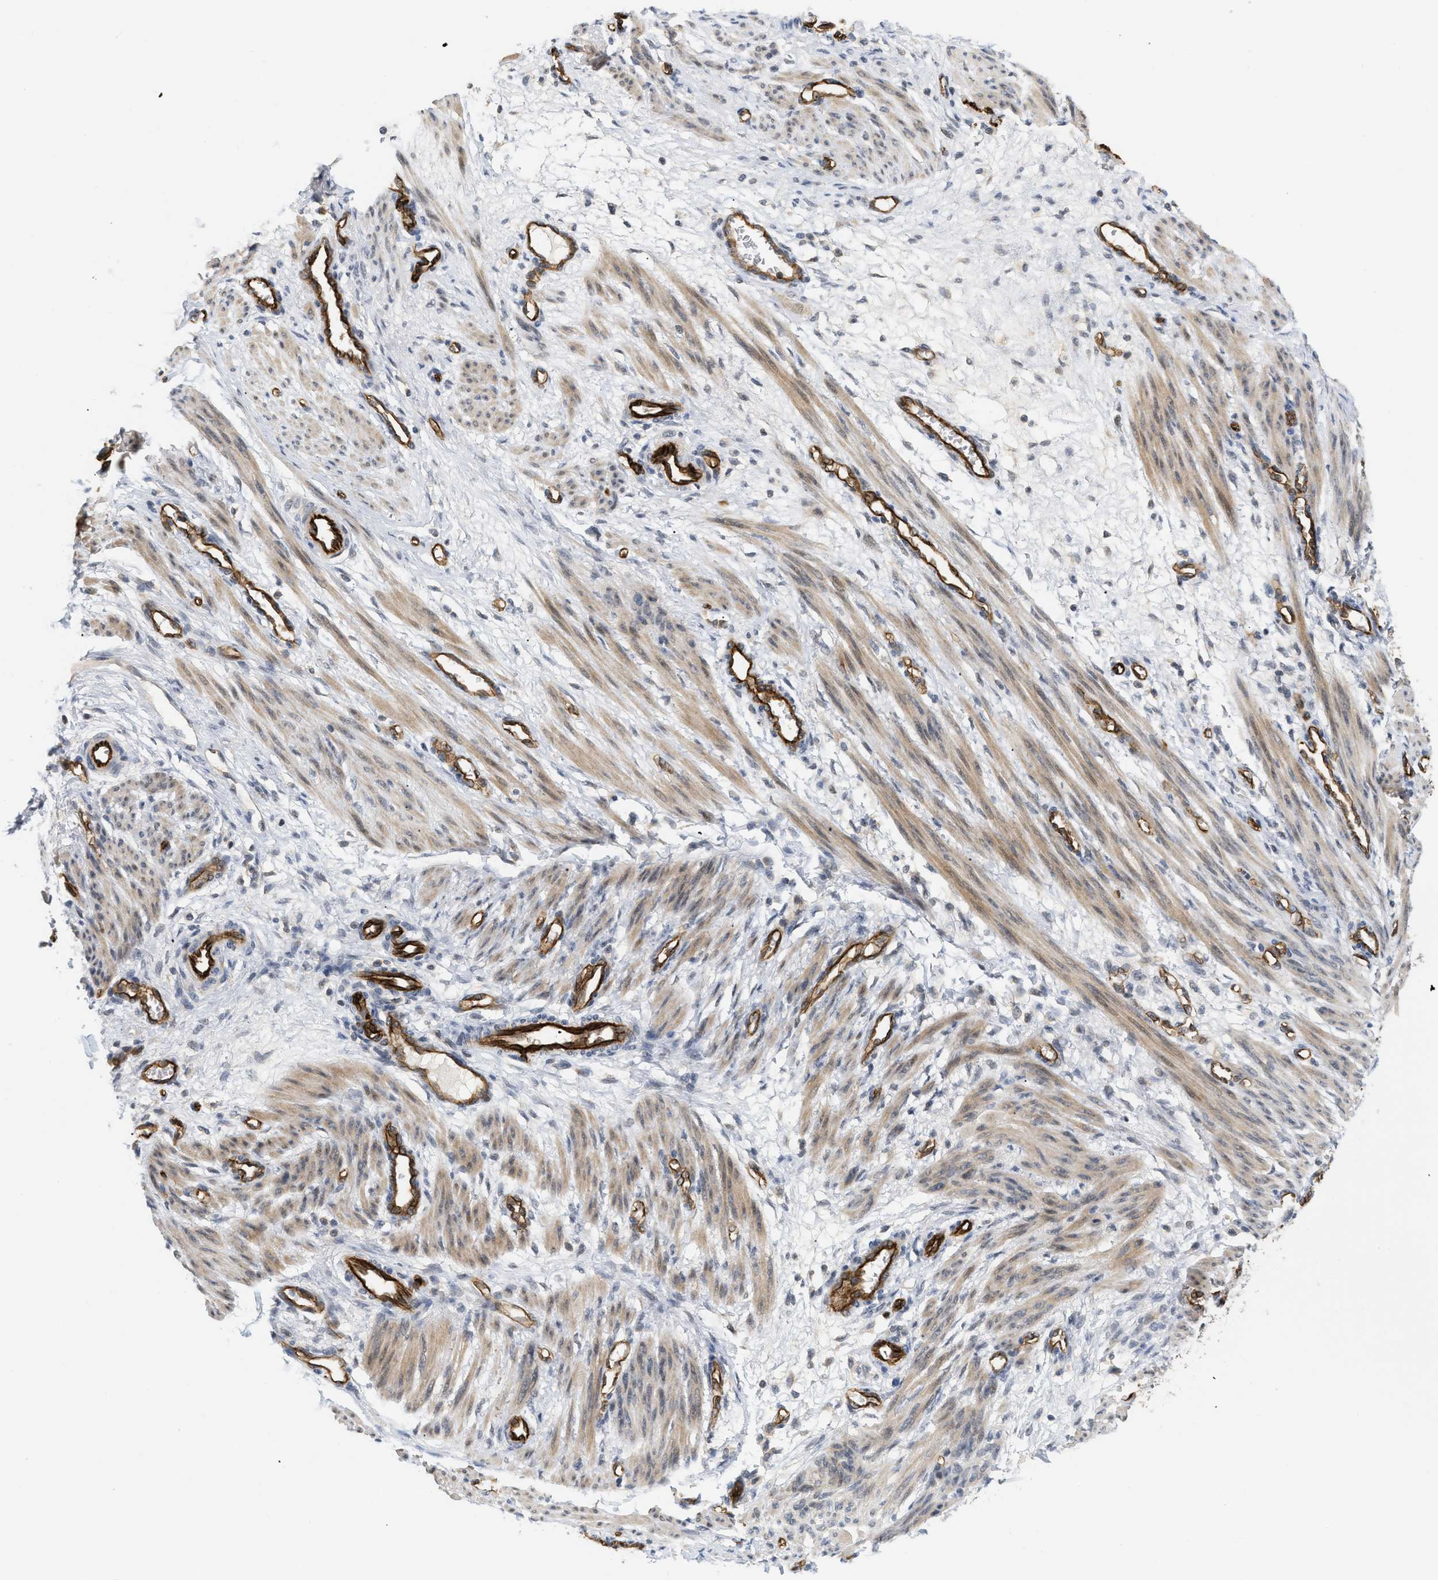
{"staining": {"intensity": "moderate", "quantity": ">75%", "location": "cytoplasmic/membranous"}, "tissue": "smooth muscle", "cell_type": "Smooth muscle cells", "image_type": "normal", "snomed": [{"axis": "morphology", "description": "Normal tissue, NOS"}, {"axis": "topography", "description": "Endometrium"}], "caption": "A brown stain shows moderate cytoplasmic/membranous expression of a protein in smooth muscle cells of benign smooth muscle. (DAB (3,3'-diaminobenzidine) = brown stain, brightfield microscopy at high magnification).", "gene": "PALMD", "patient": {"sex": "female", "age": 33}}